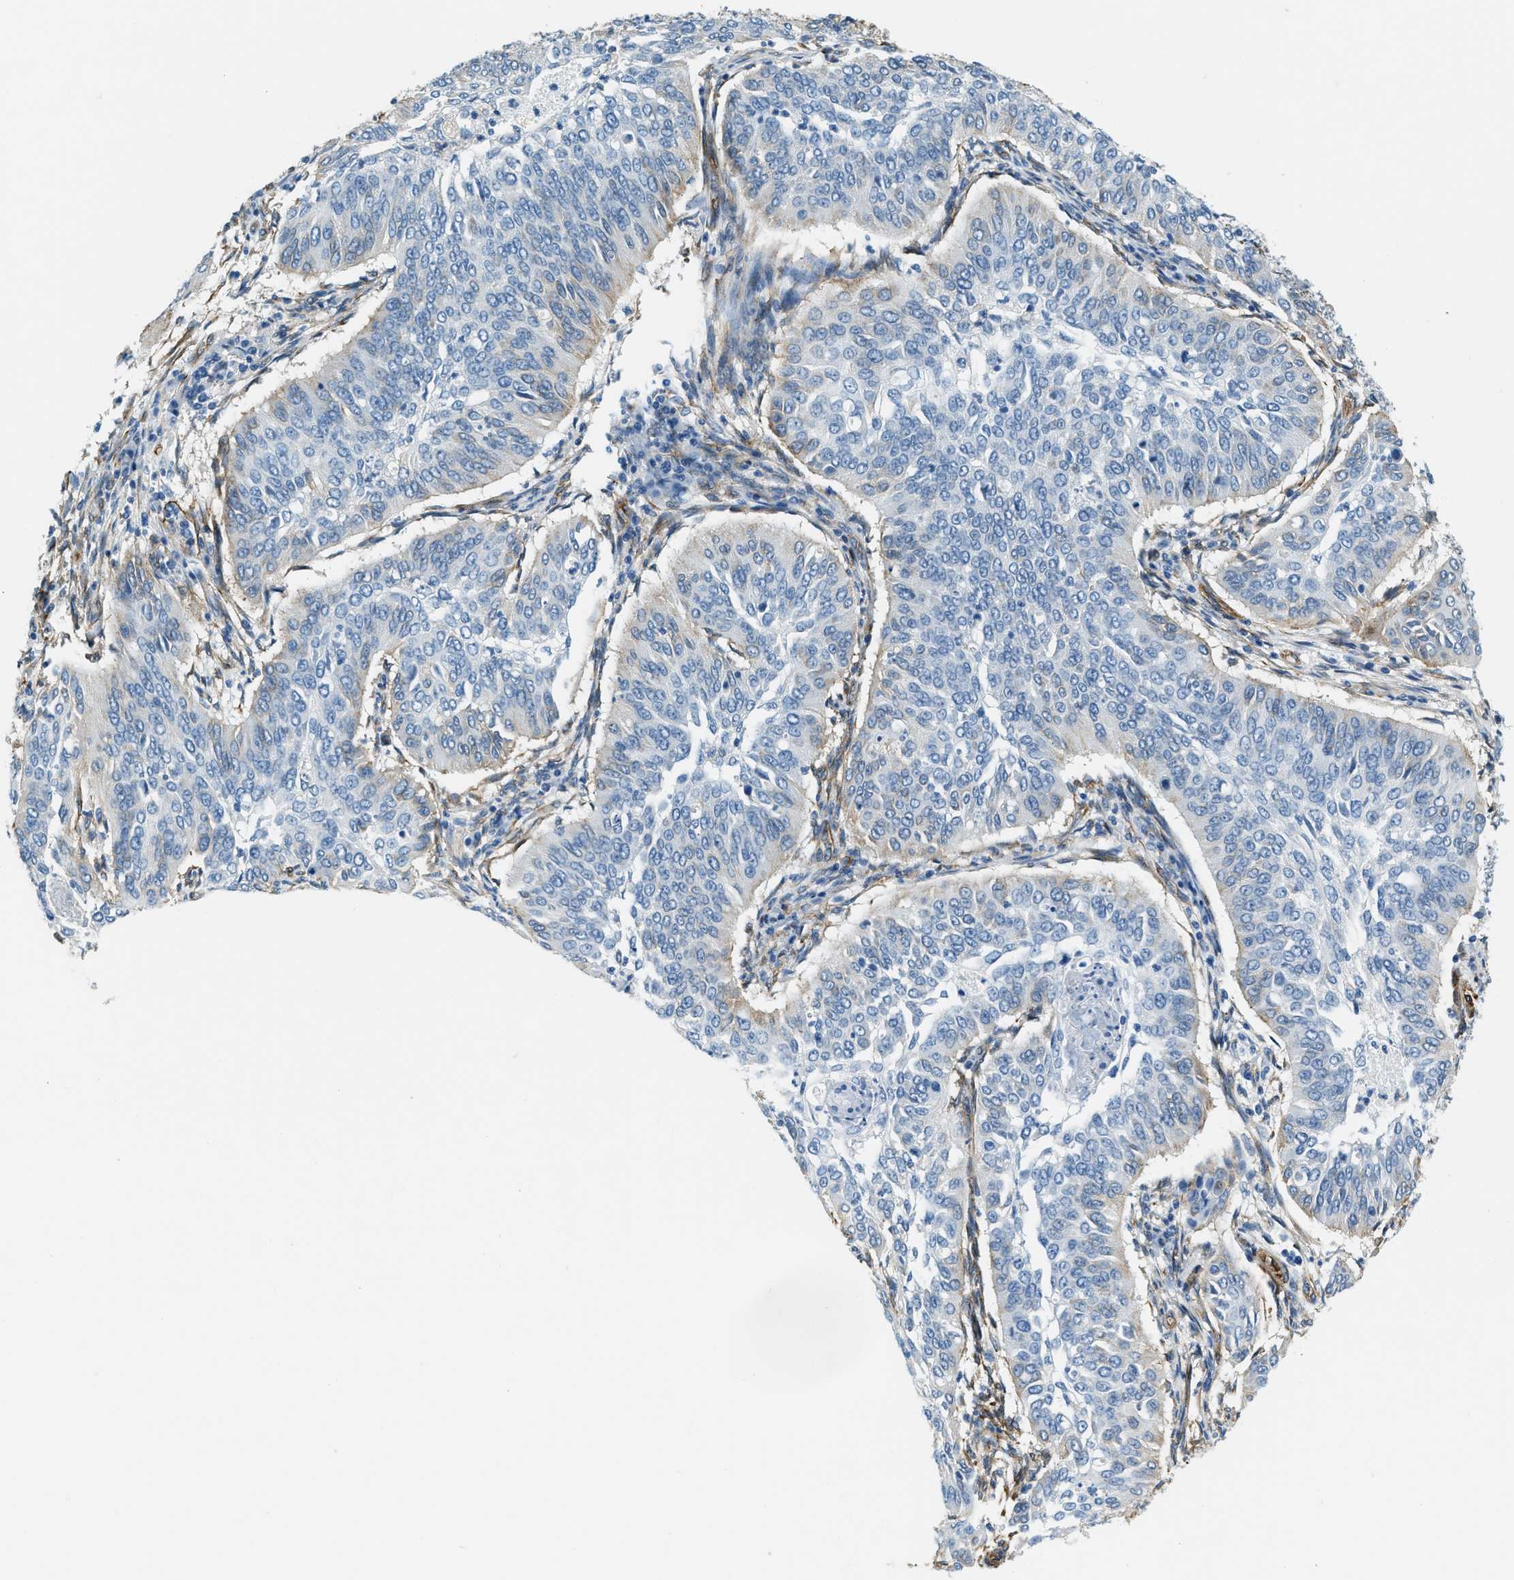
{"staining": {"intensity": "moderate", "quantity": "<25%", "location": "cytoplasmic/membranous"}, "tissue": "cervical cancer", "cell_type": "Tumor cells", "image_type": "cancer", "snomed": [{"axis": "morphology", "description": "Normal tissue, NOS"}, {"axis": "morphology", "description": "Squamous cell carcinoma, NOS"}, {"axis": "topography", "description": "Cervix"}], "caption": "Immunohistochemical staining of squamous cell carcinoma (cervical) demonstrates moderate cytoplasmic/membranous protein positivity in about <25% of tumor cells. (DAB IHC with brightfield microscopy, high magnification).", "gene": "TMEM43", "patient": {"sex": "female", "age": 39}}